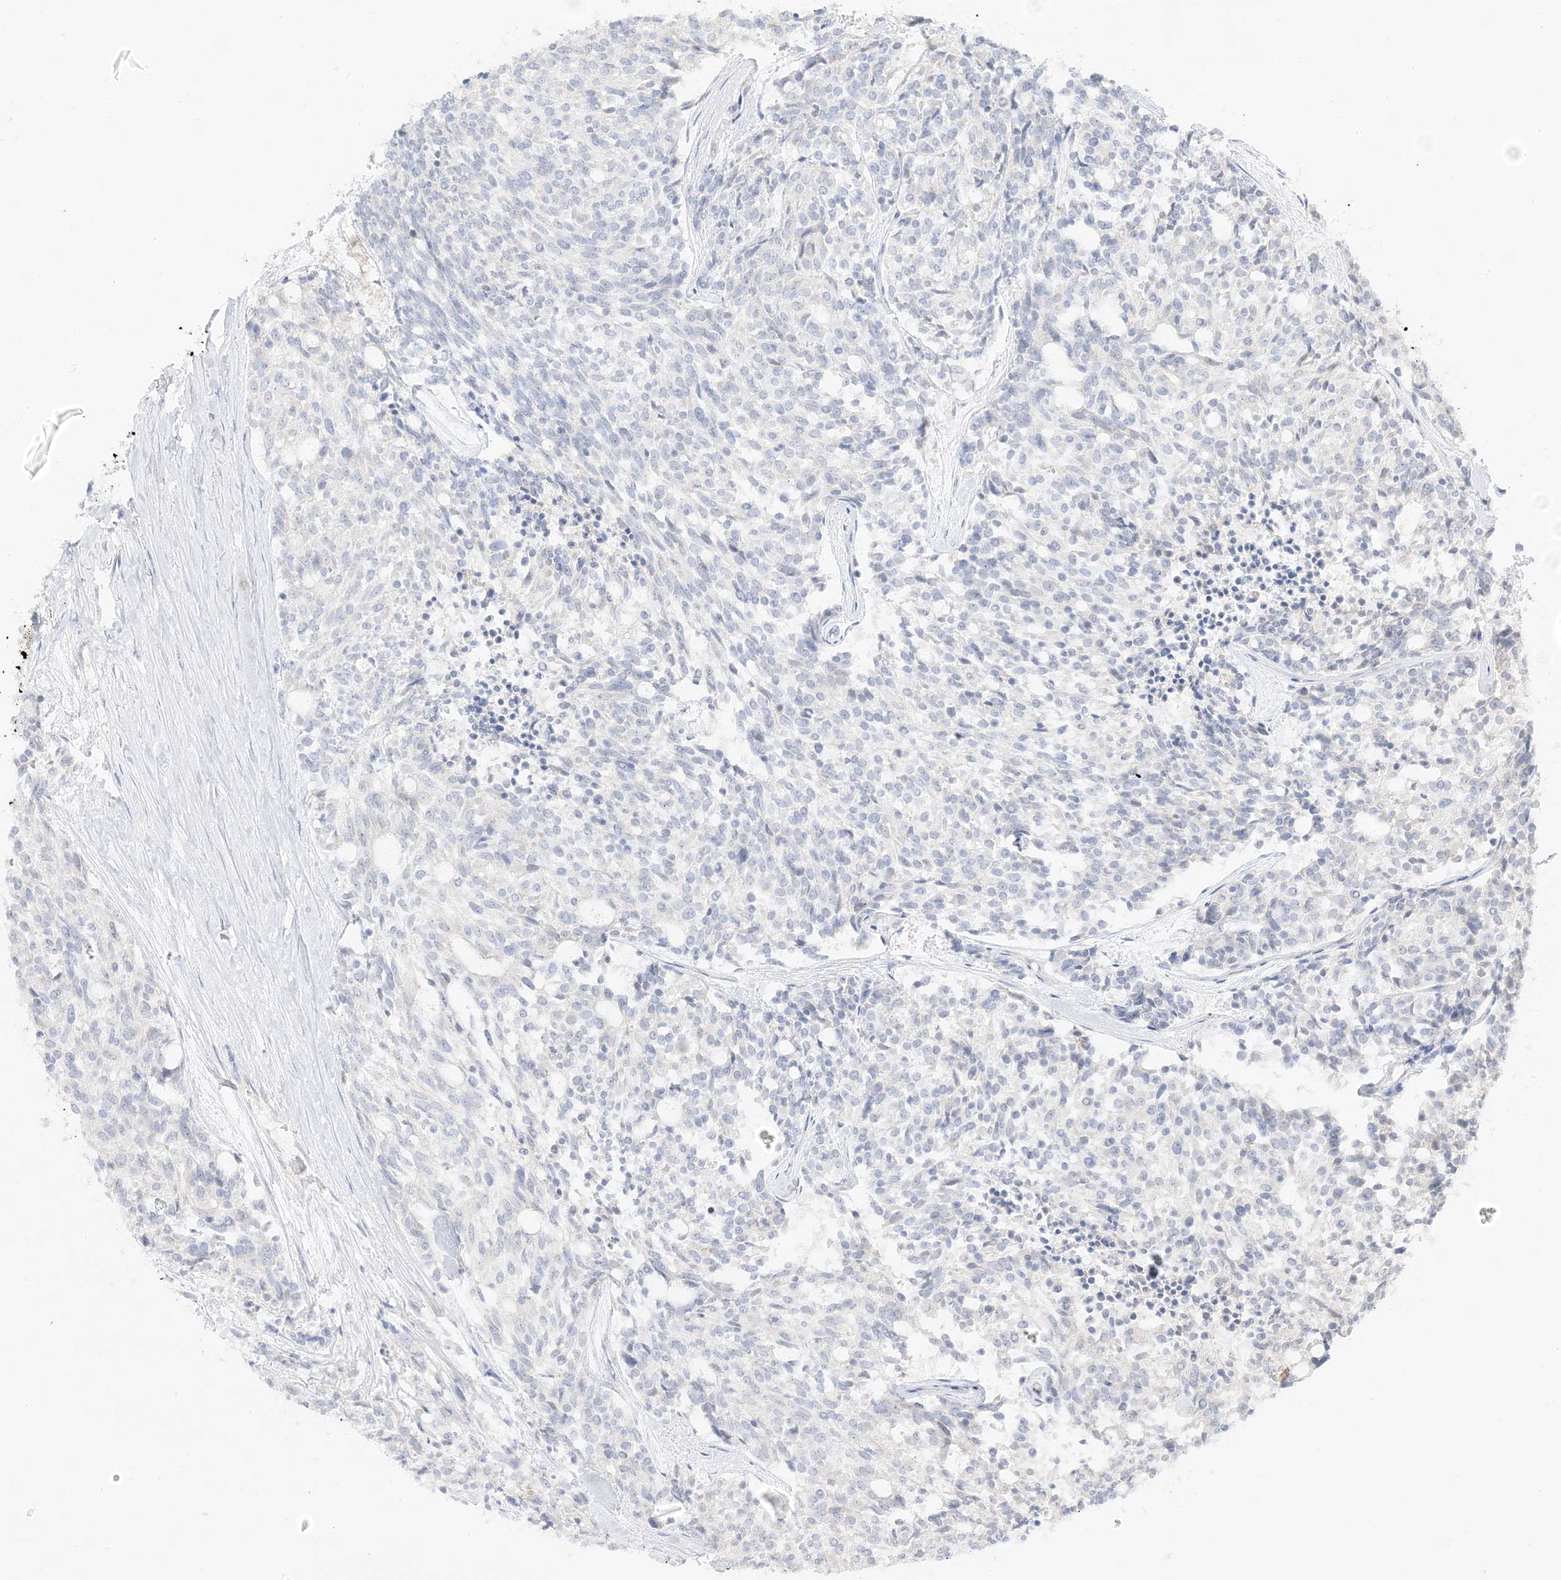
{"staining": {"intensity": "negative", "quantity": "none", "location": "none"}, "tissue": "carcinoid", "cell_type": "Tumor cells", "image_type": "cancer", "snomed": [{"axis": "morphology", "description": "Carcinoid, malignant, NOS"}, {"axis": "topography", "description": "Pancreas"}], "caption": "Image shows no protein expression in tumor cells of carcinoid tissue.", "gene": "C2CD2", "patient": {"sex": "female", "age": 54}}